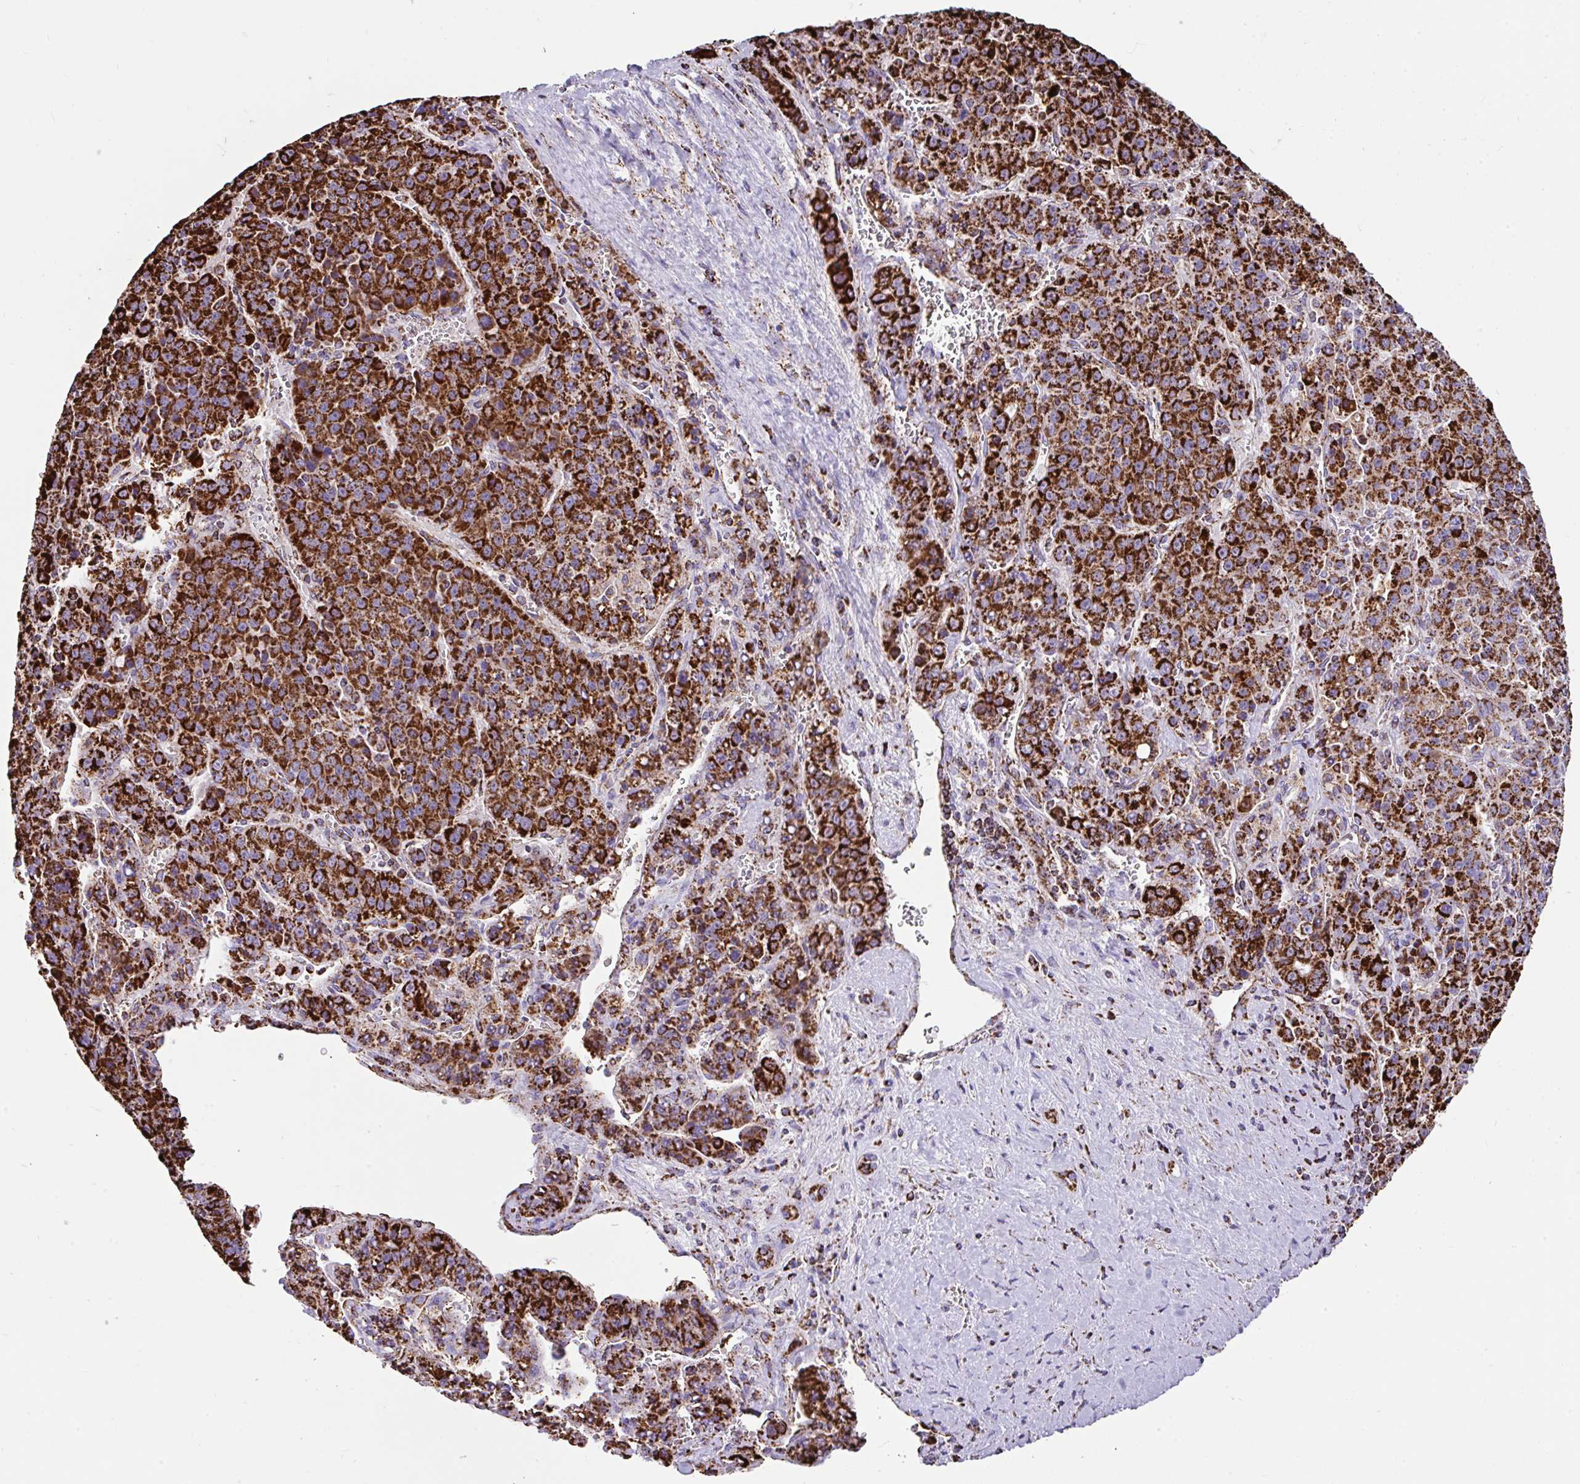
{"staining": {"intensity": "strong", "quantity": ">75%", "location": "cytoplasmic/membranous"}, "tissue": "liver cancer", "cell_type": "Tumor cells", "image_type": "cancer", "snomed": [{"axis": "morphology", "description": "Carcinoma, Hepatocellular, NOS"}, {"axis": "topography", "description": "Liver"}], "caption": "The immunohistochemical stain labels strong cytoplasmic/membranous positivity in tumor cells of liver cancer tissue.", "gene": "ANKRD33B", "patient": {"sex": "female", "age": 53}}